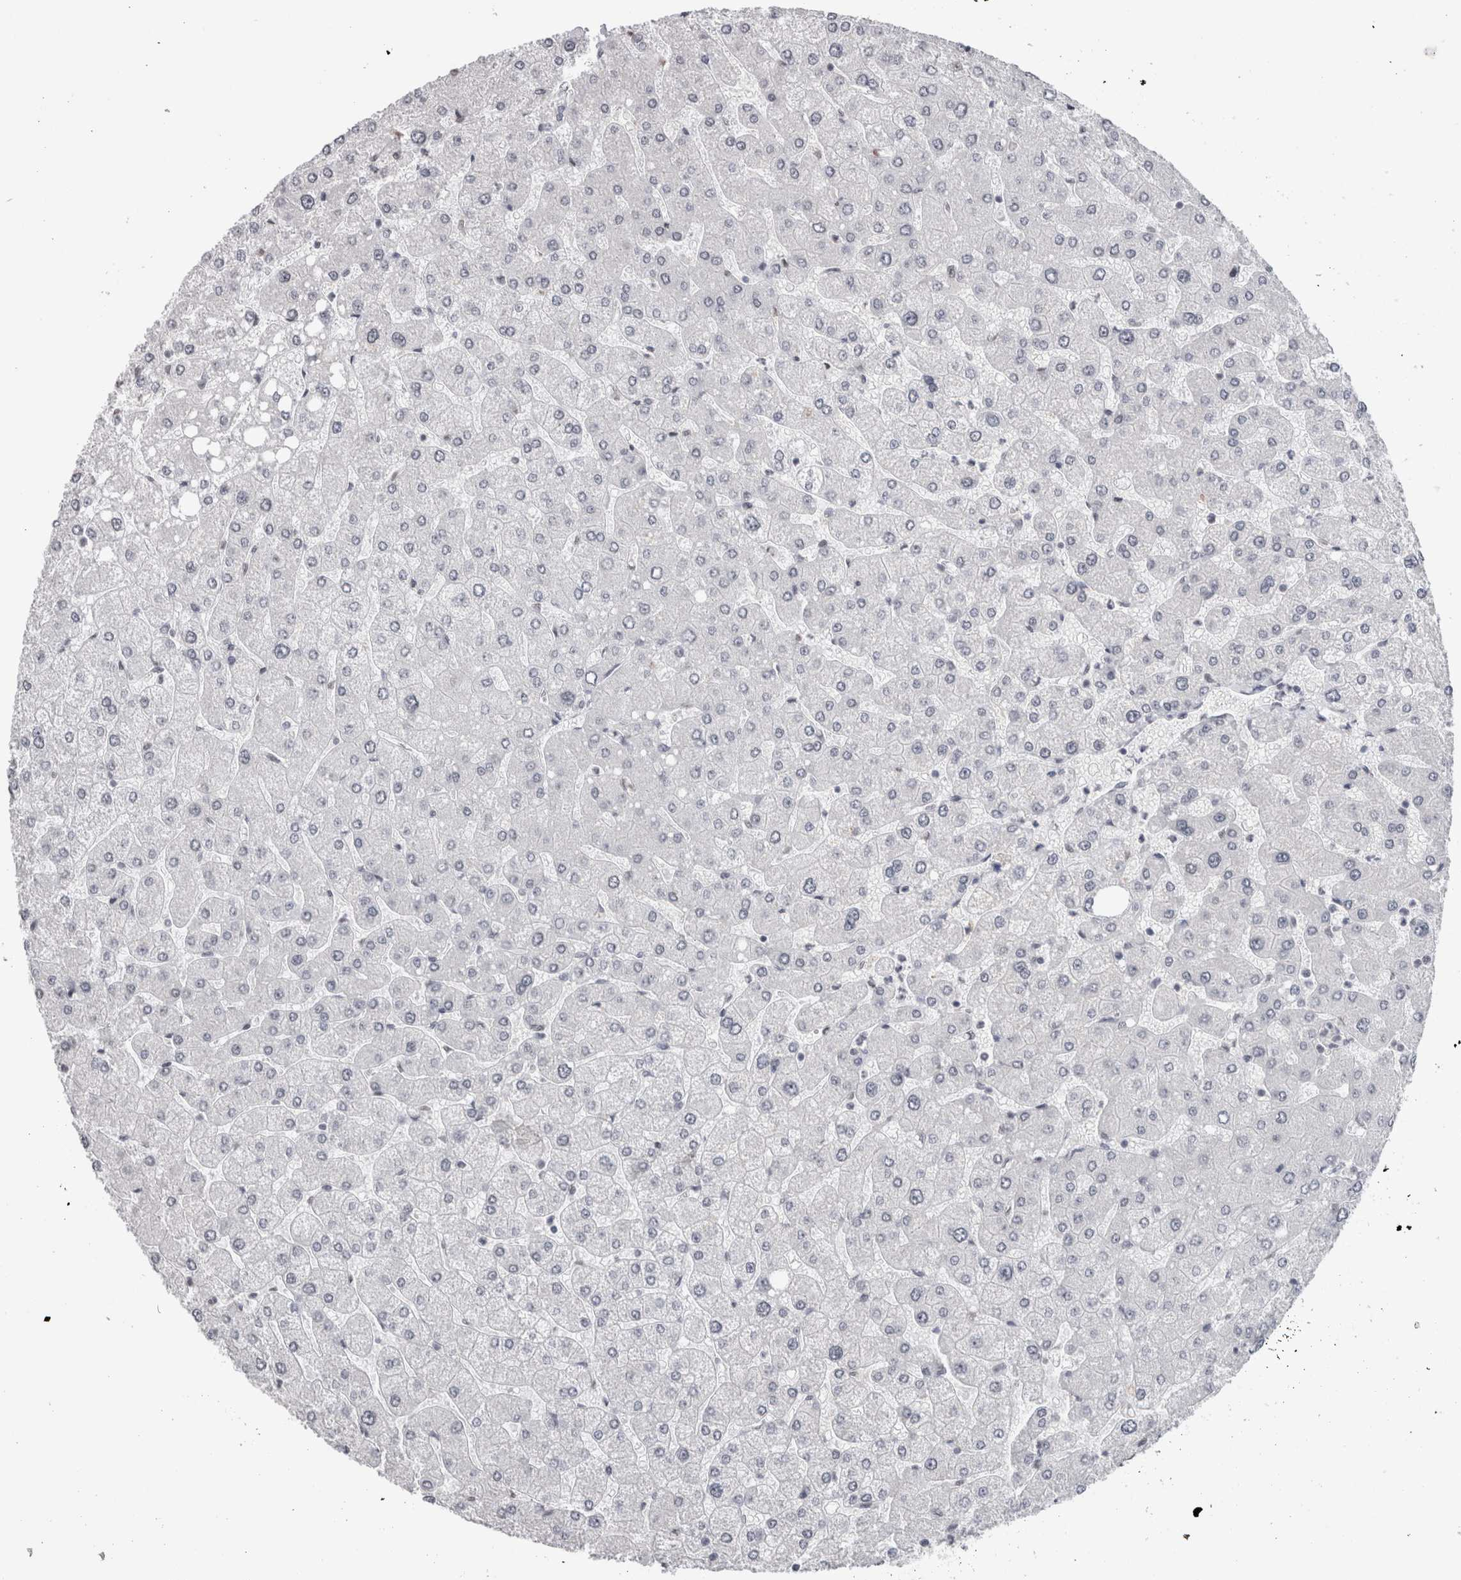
{"staining": {"intensity": "negative", "quantity": "none", "location": "none"}, "tissue": "liver", "cell_type": "Cholangiocytes", "image_type": "normal", "snomed": [{"axis": "morphology", "description": "Normal tissue, NOS"}, {"axis": "topography", "description": "Liver"}], "caption": "This is an immunohistochemistry micrograph of unremarkable liver. There is no staining in cholangiocytes.", "gene": "SMC1A", "patient": {"sex": "male", "age": 55}}